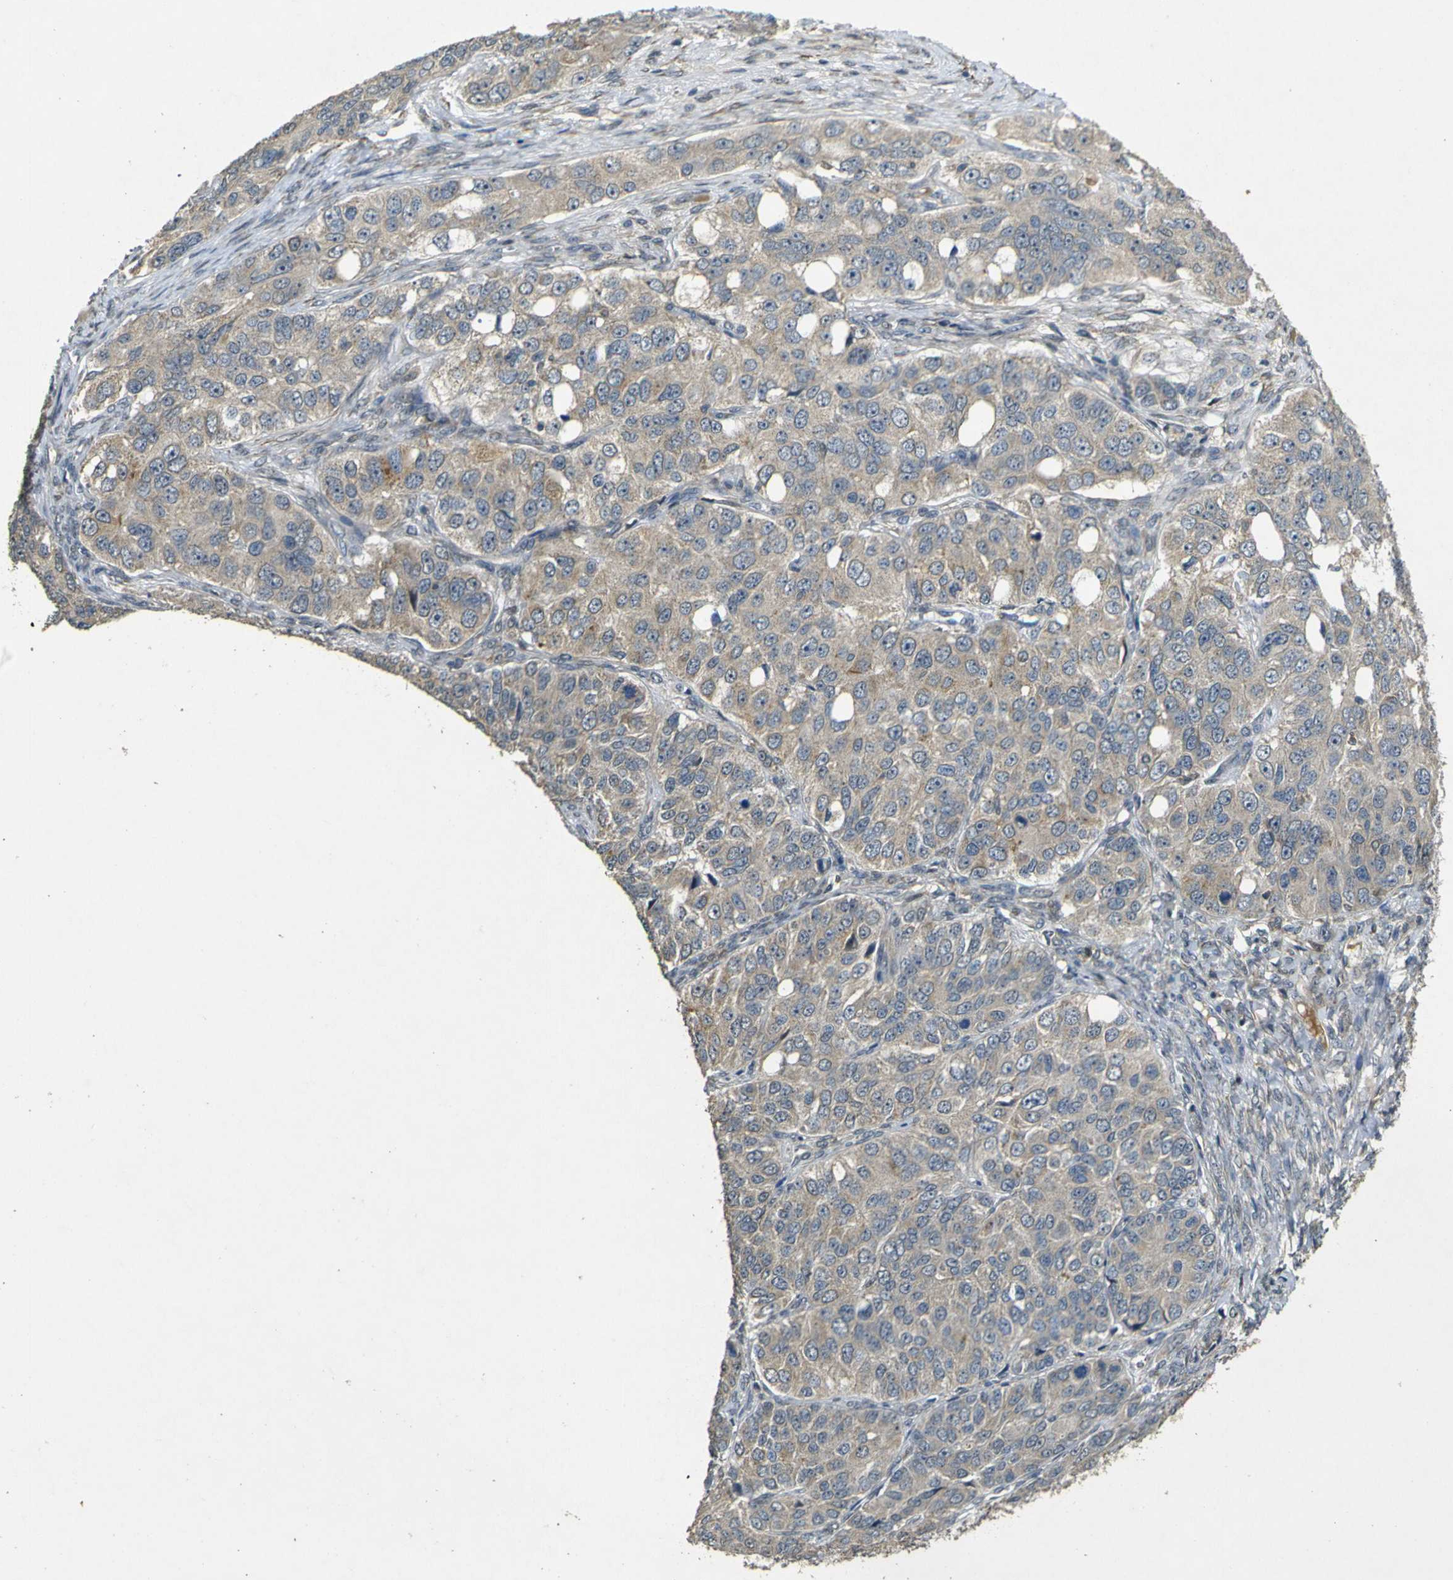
{"staining": {"intensity": "weak", "quantity": ">75%", "location": "cytoplasmic/membranous"}, "tissue": "ovarian cancer", "cell_type": "Tumor cells", "image_type": "cancer", "snomed": [{"axis": "morphology", "description": "Carcinoma, endometroid"}, {"axis": "topography", "description": "Ovary"}], "caption": "High-power microscopy captured an IHC image of ovarian cancer, revealing weak cytoplasmic/membranous staining in approximately >75% of tumor cells.", "gene": "MAGI2", "patient": {"sex": "female", "age": 51}}